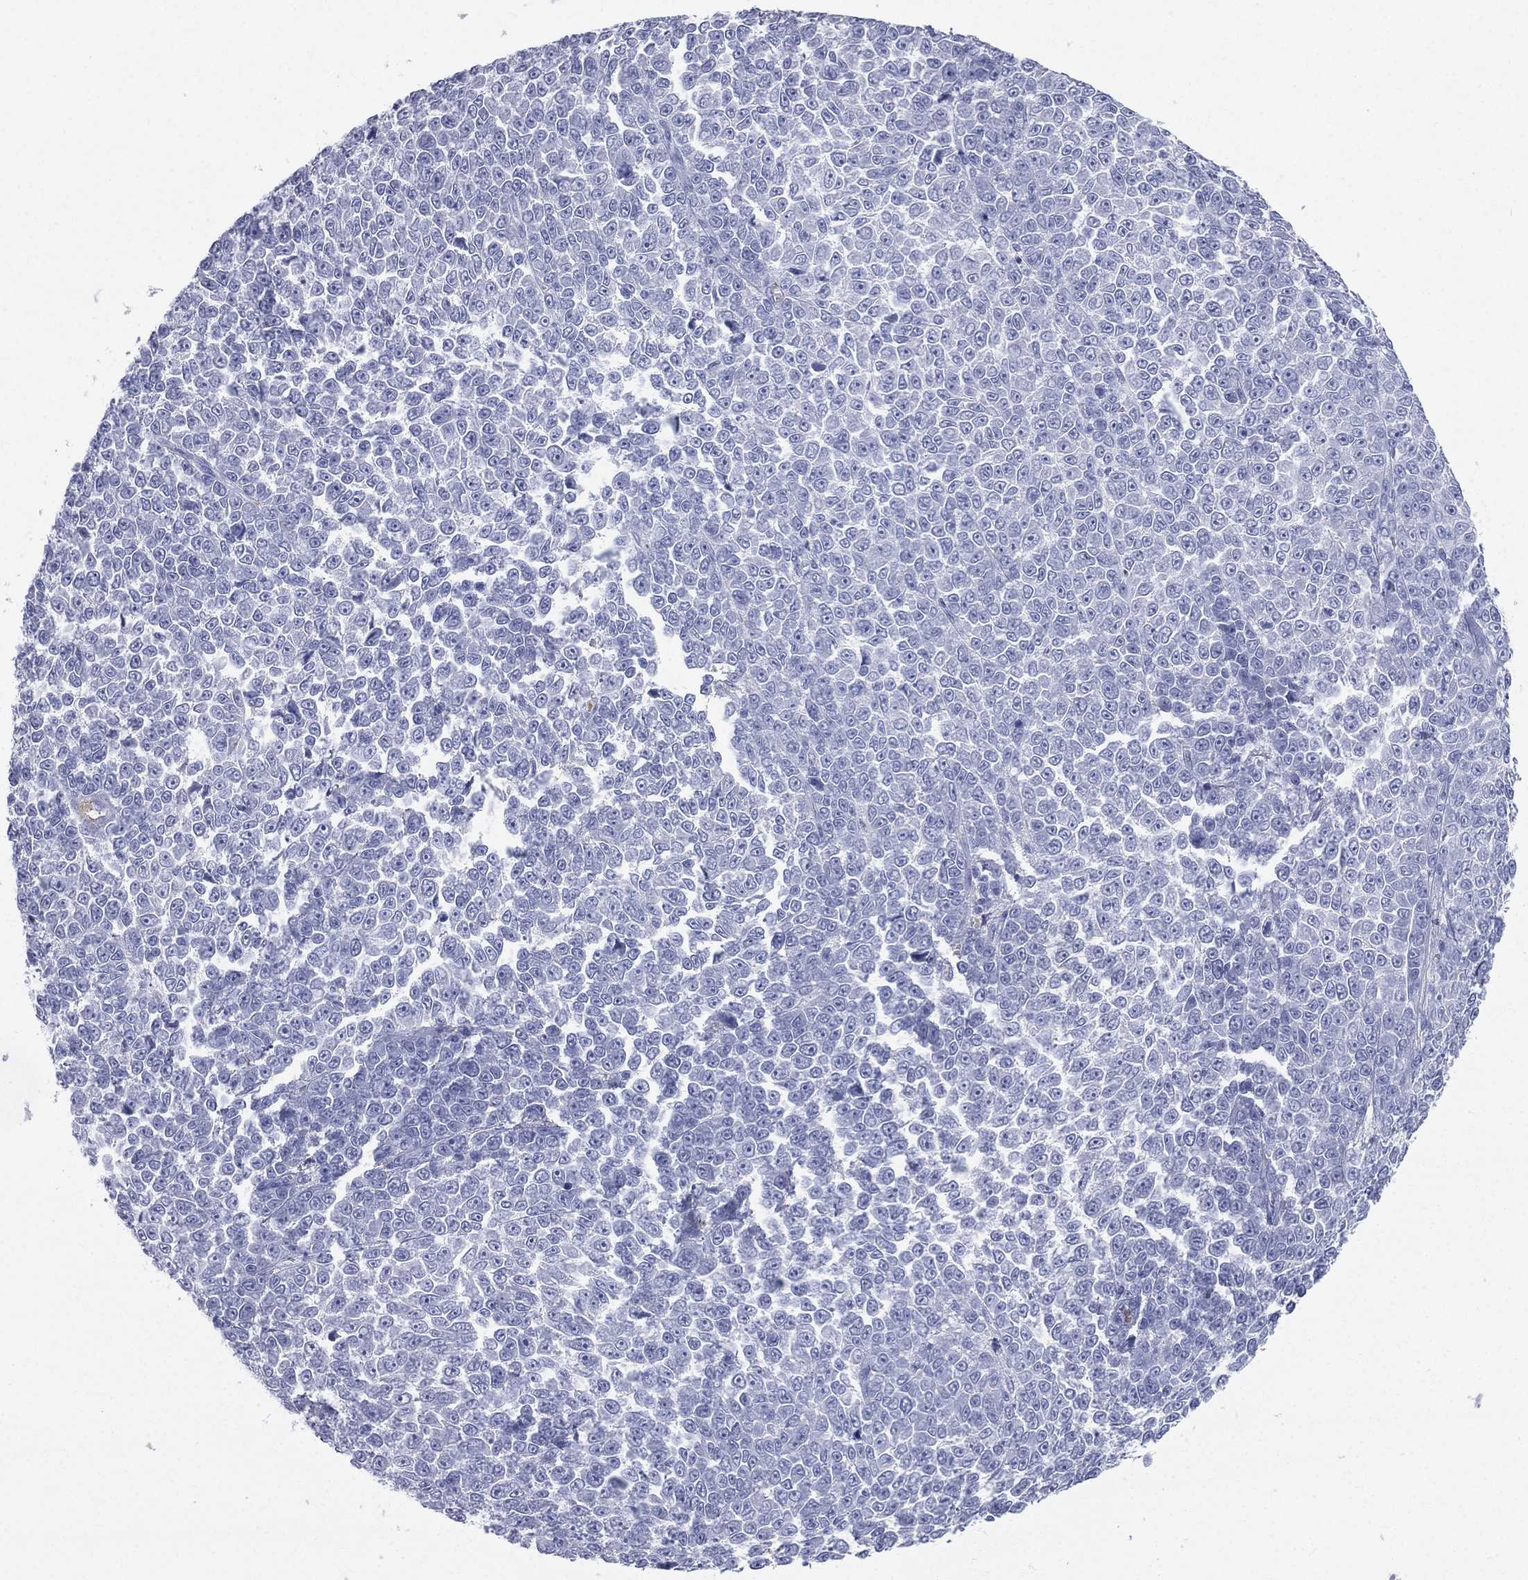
{"staining": {"intensity": "negative", "quantity": "none", "location": "none"}, "tissue": "melanoma", "cell_type": "Tumor cells", "image_type": "cancer", "snomed": [{"axis": "morphology", "description": "Malignant melanoma, NOS"}, {"axis": "topography", "description": "Skin"}], "caption": "Immunohistochemical staining of melanoma demonstrates no significant staining in tumor cells. The staining is performed using DAB brown chromogen with nuclei counter-stained in using hematoxylin.", "gene": "HP", "patient": {"sex": "female", "age": 95}}